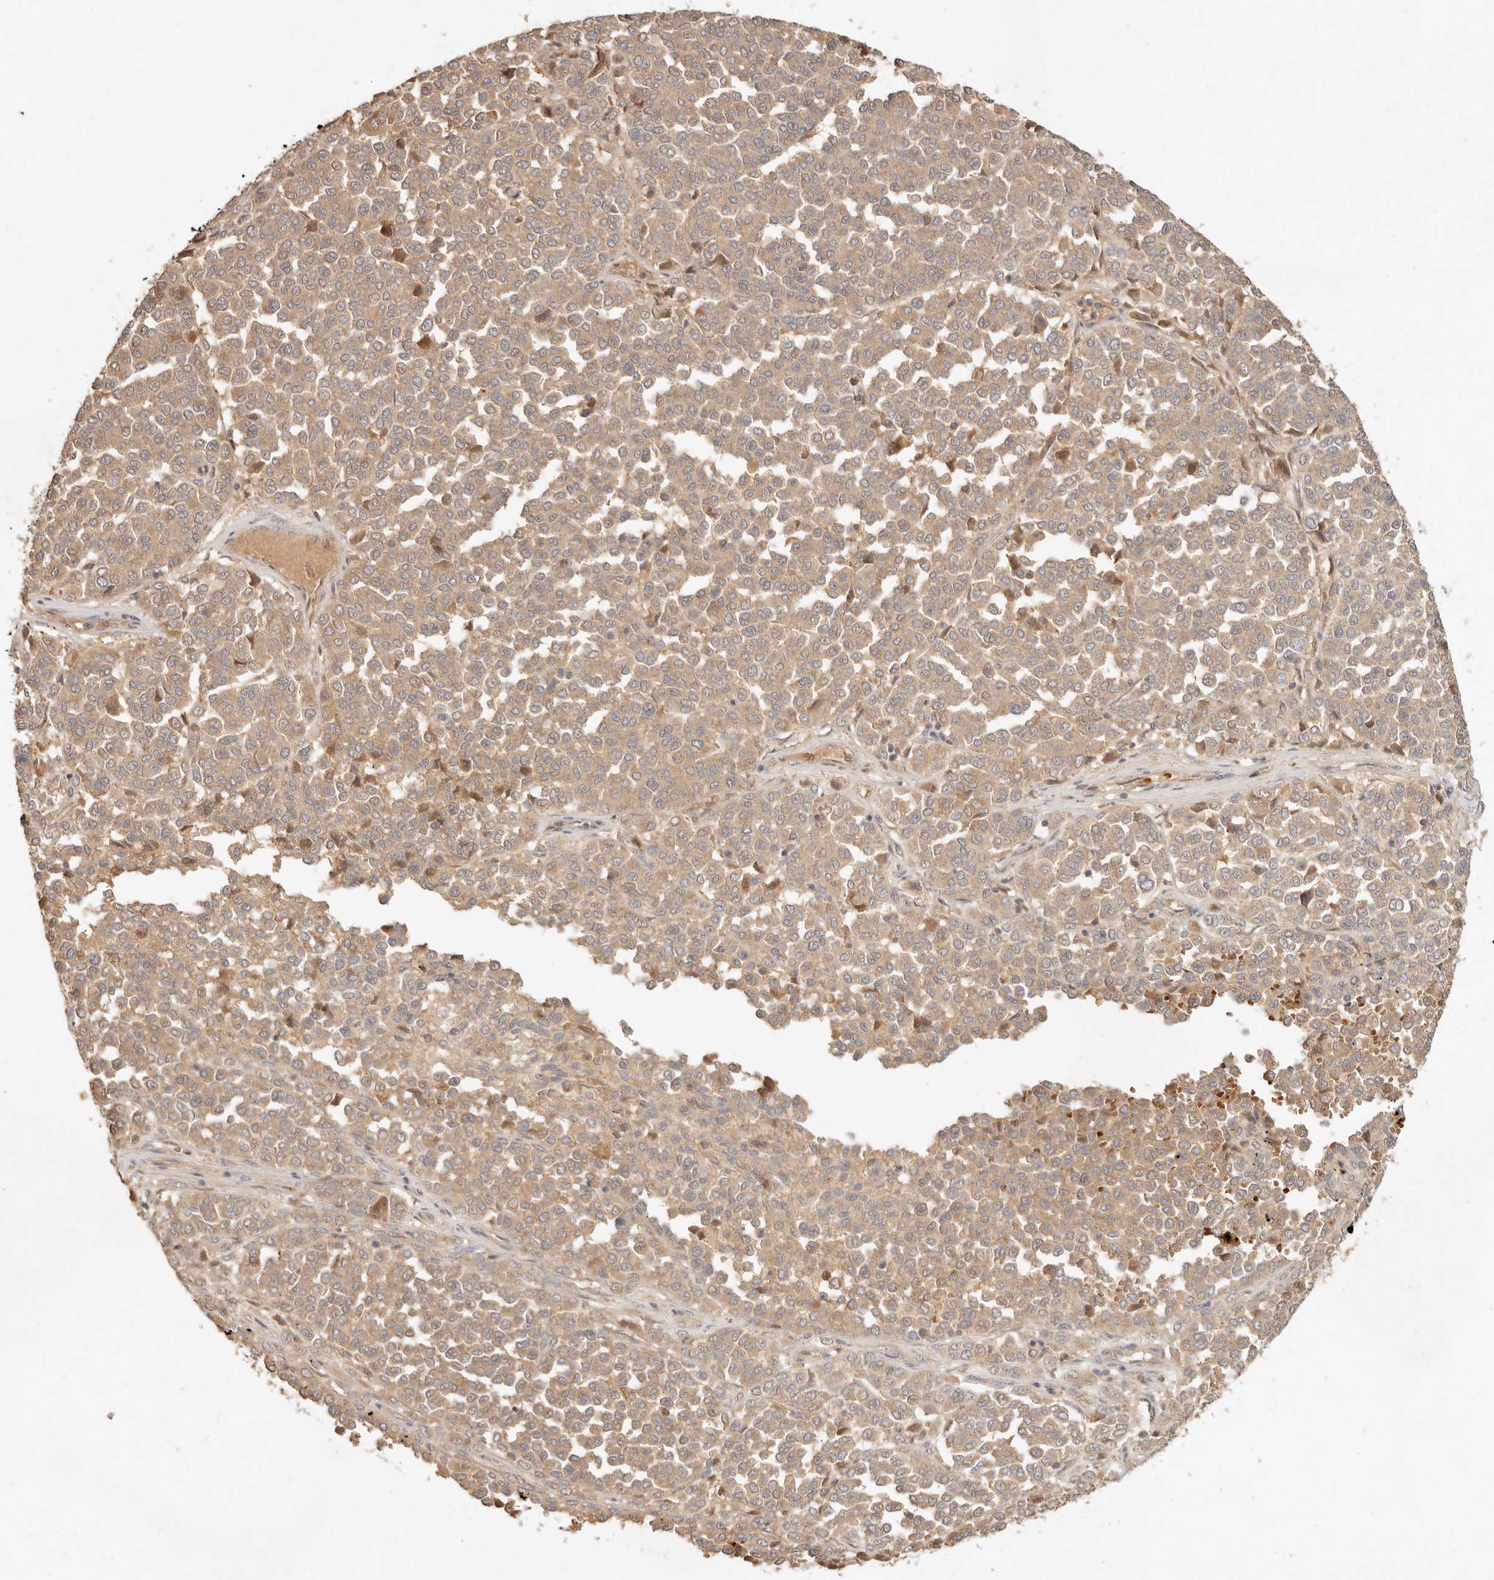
{"staining": {"intensity": "moderate", "quantity": ">75%", "location": "cytoplasmic/membranous"}, "tissue": "melanoma", "cell_type": "Tumor cells", "image_type": "cancer", "snomed": [{"axis": "morphology", "description": "Malignant melanoma, Metastatic site"}, {"axis": "topography", "description": "Pancreas"}], "caption": "Immunohistochemistry micrograph of neoplastic tissue: human melanoma stained using immunohistochemistry reveals medium levels of moderate protein expression localized specifically in the cytoplasmic/membranous of tumor cells, appearing as a cytoplasmic/membranous brown color.", "gene": "FREM2", "patient": {"sex": "female", "age": 30}}